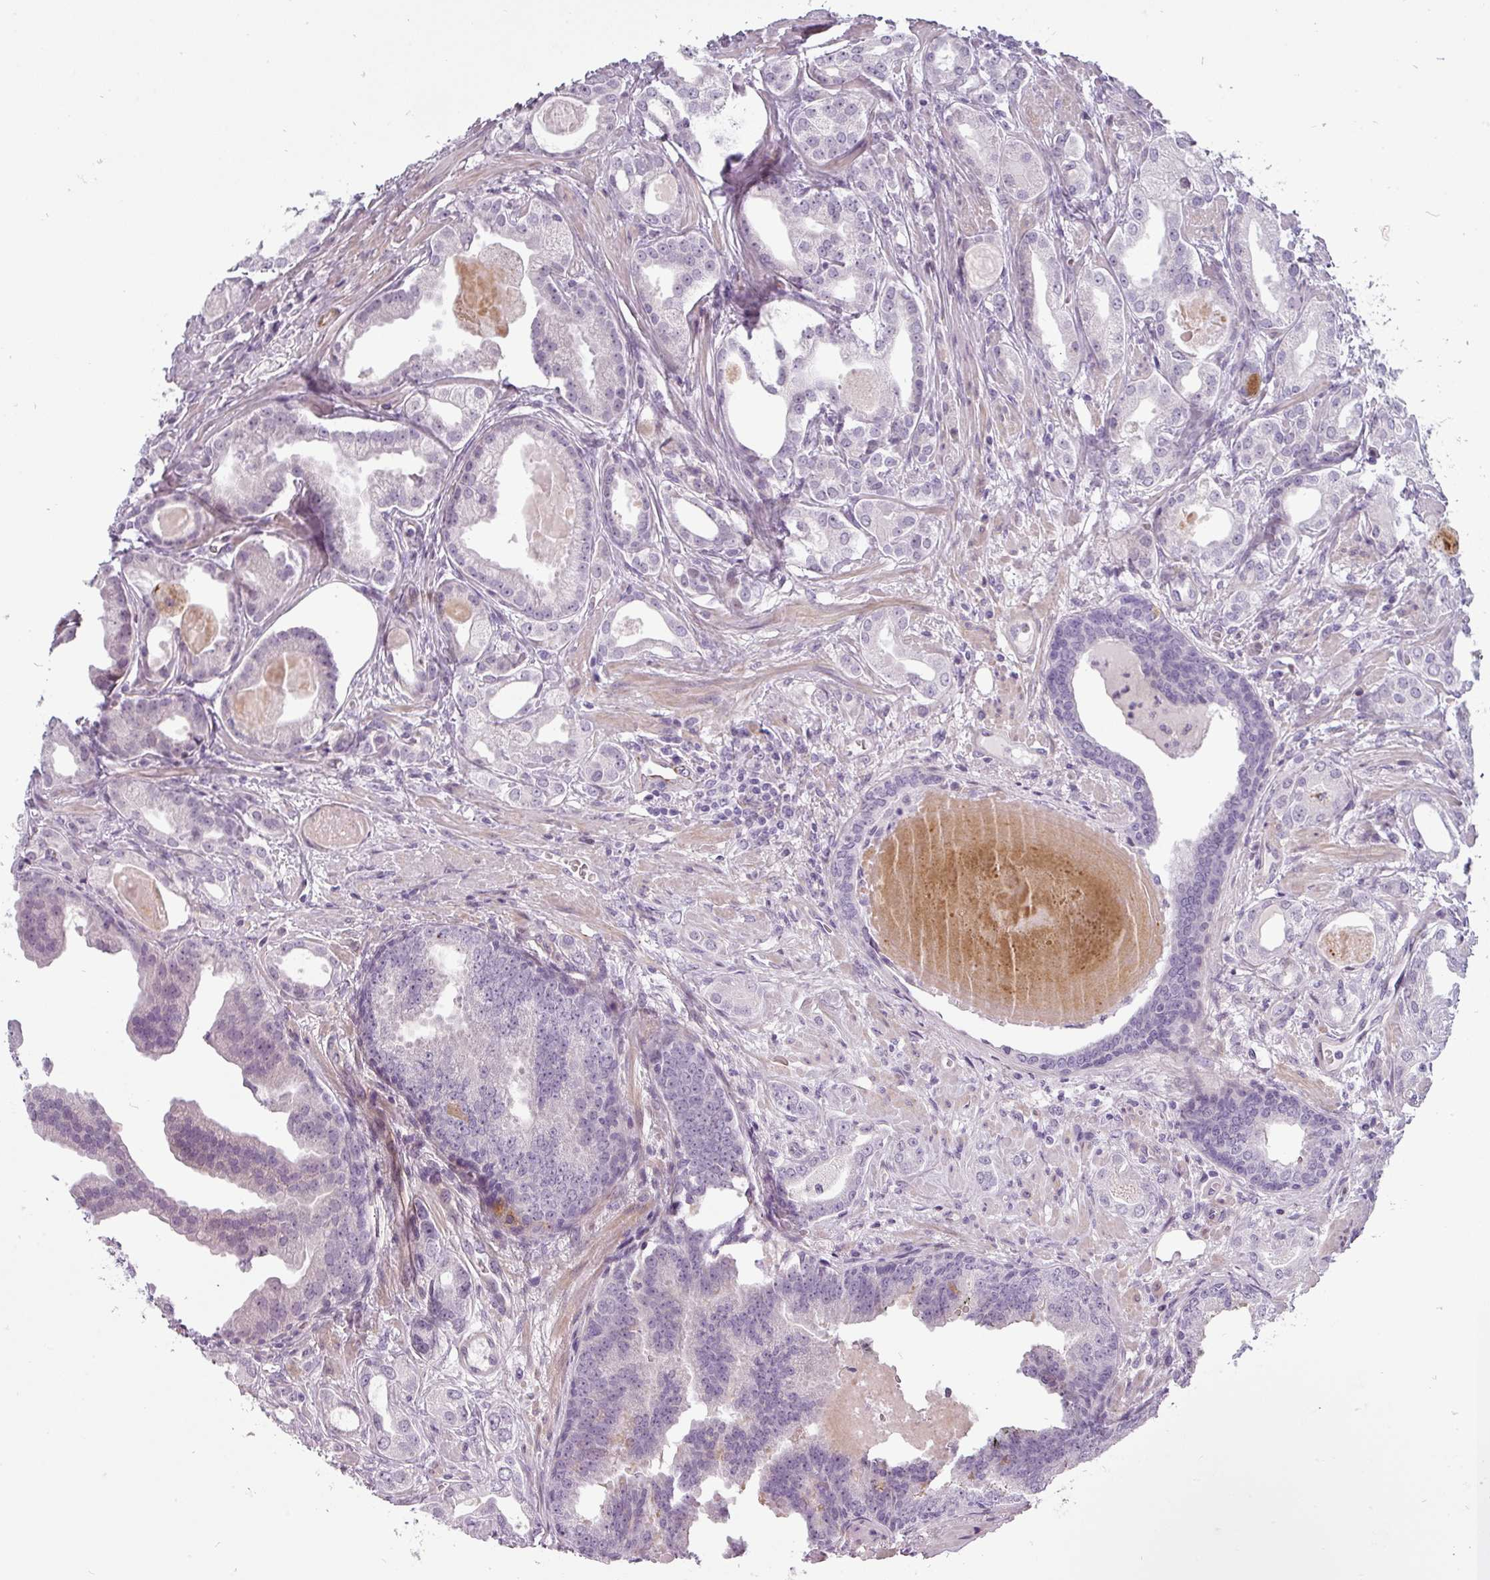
{"staining": {"intensity": "negative", "quantity": "none", "location": "none"}, "tissue": "prostate cancer", "cell_type": "Tumor cells", "image_type": "cancer", "snomed": [{"axis": "morphology", "description": "Adenocarcinoma, Low grade"}, {"axis": "topography", "description": "Prostate"}], "caption": "A histopathology image of prostate cancer (low-grade adenocarcinoma) stained for a protein reveals no brown staining in tumor cells.", "gene": "CHRDL1", "patient": {"sex": "male", "age": 64}}